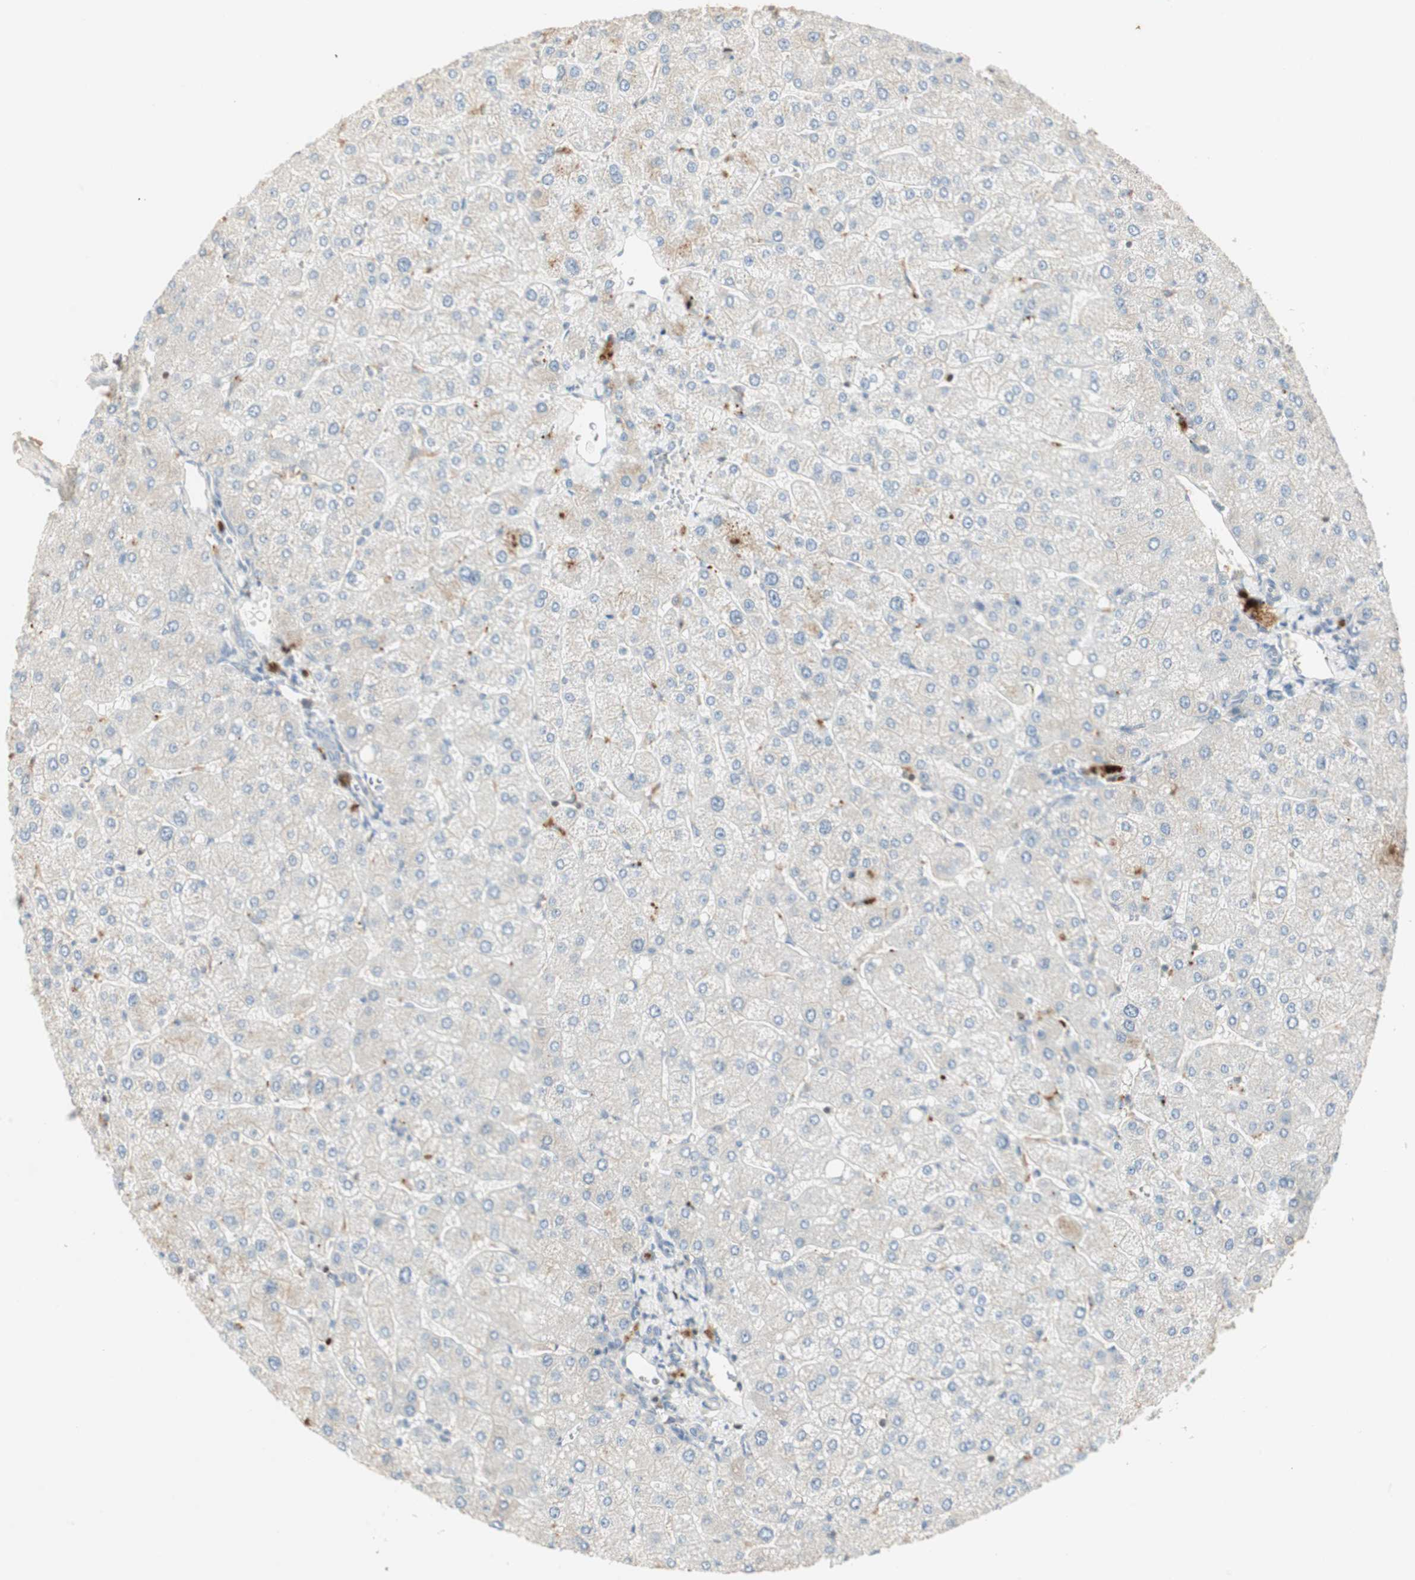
{"staining": {"intensity": "negative", "quantity": "none", "location": "none"}, "tissue": "liver", "cell_type": "Cholangiocytes", "image_type": "normal", "snomed": [{"axis": "morphology", "description": "Normal tissue, NOS"}, {"axis": "topography", "description": "Liver"}], "caption": "This is an IHC histopathology image of normal human liver. There is no positivity in cholangiocytes.", "gene": "RUNX2", "patient": {"sex": "male", "age": 55}}